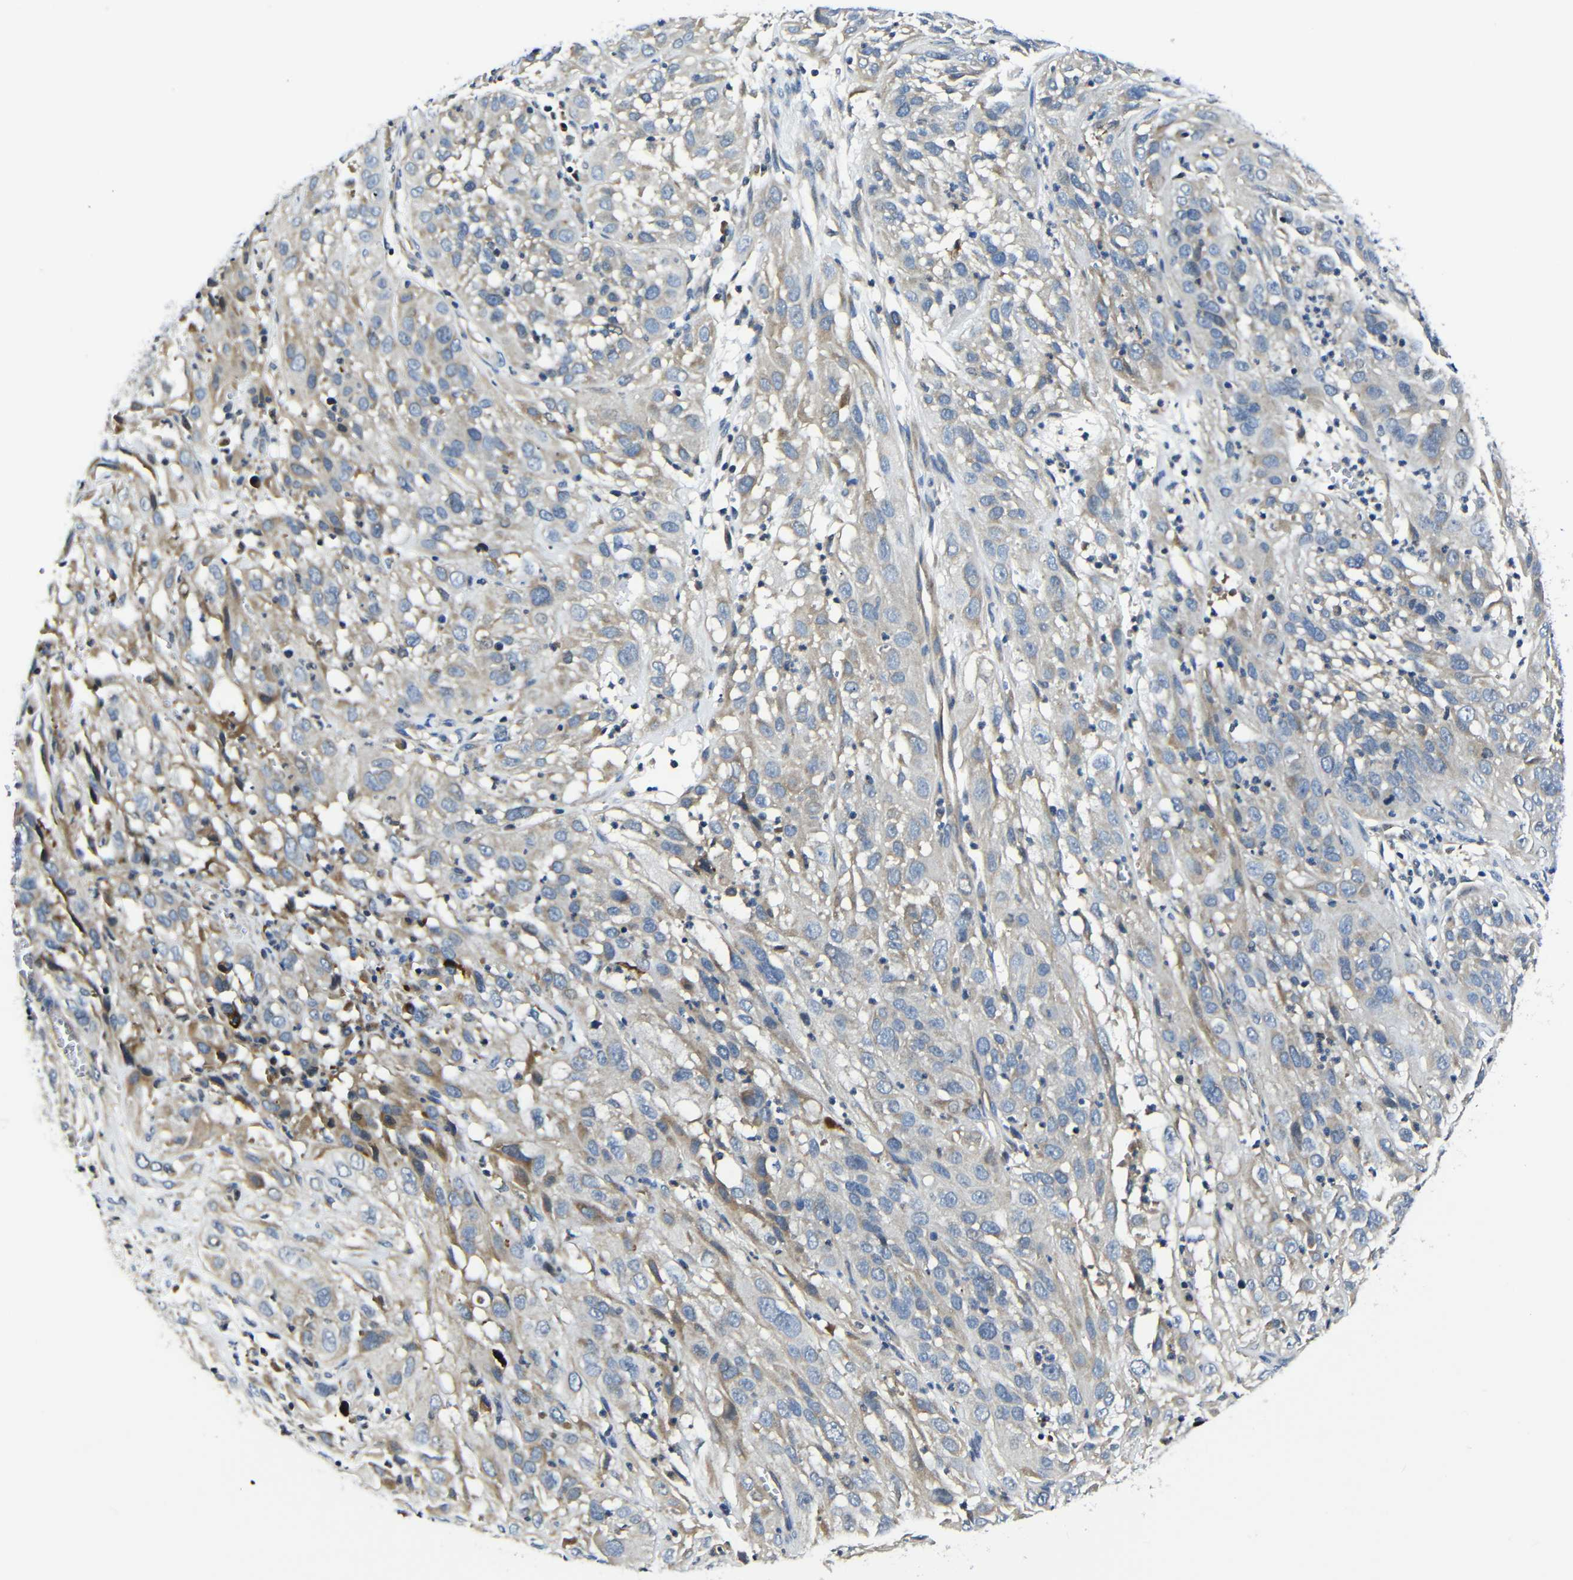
{"staining": {"intensity": "weak", "quantity": "25%-75%", "location": "cytoplasmic/membranous"}, "tissue": "cervical cancer", "cell_type": "Tumor cells", "image_type": "cancer", "snomed": [{"axis": "morphology", "description": "Squamous cell carcinoma, NOS"}, {"axis": "topography", "description": "Cervix"}], "caption": "Weak cytoplasmic/membranous protein positivity is identified in approximately 25%-75% of tumor cells in cervical squamous cell carcinoma.", "gene": "AFDN", "patient": {"sex": "female", "age": 32}}